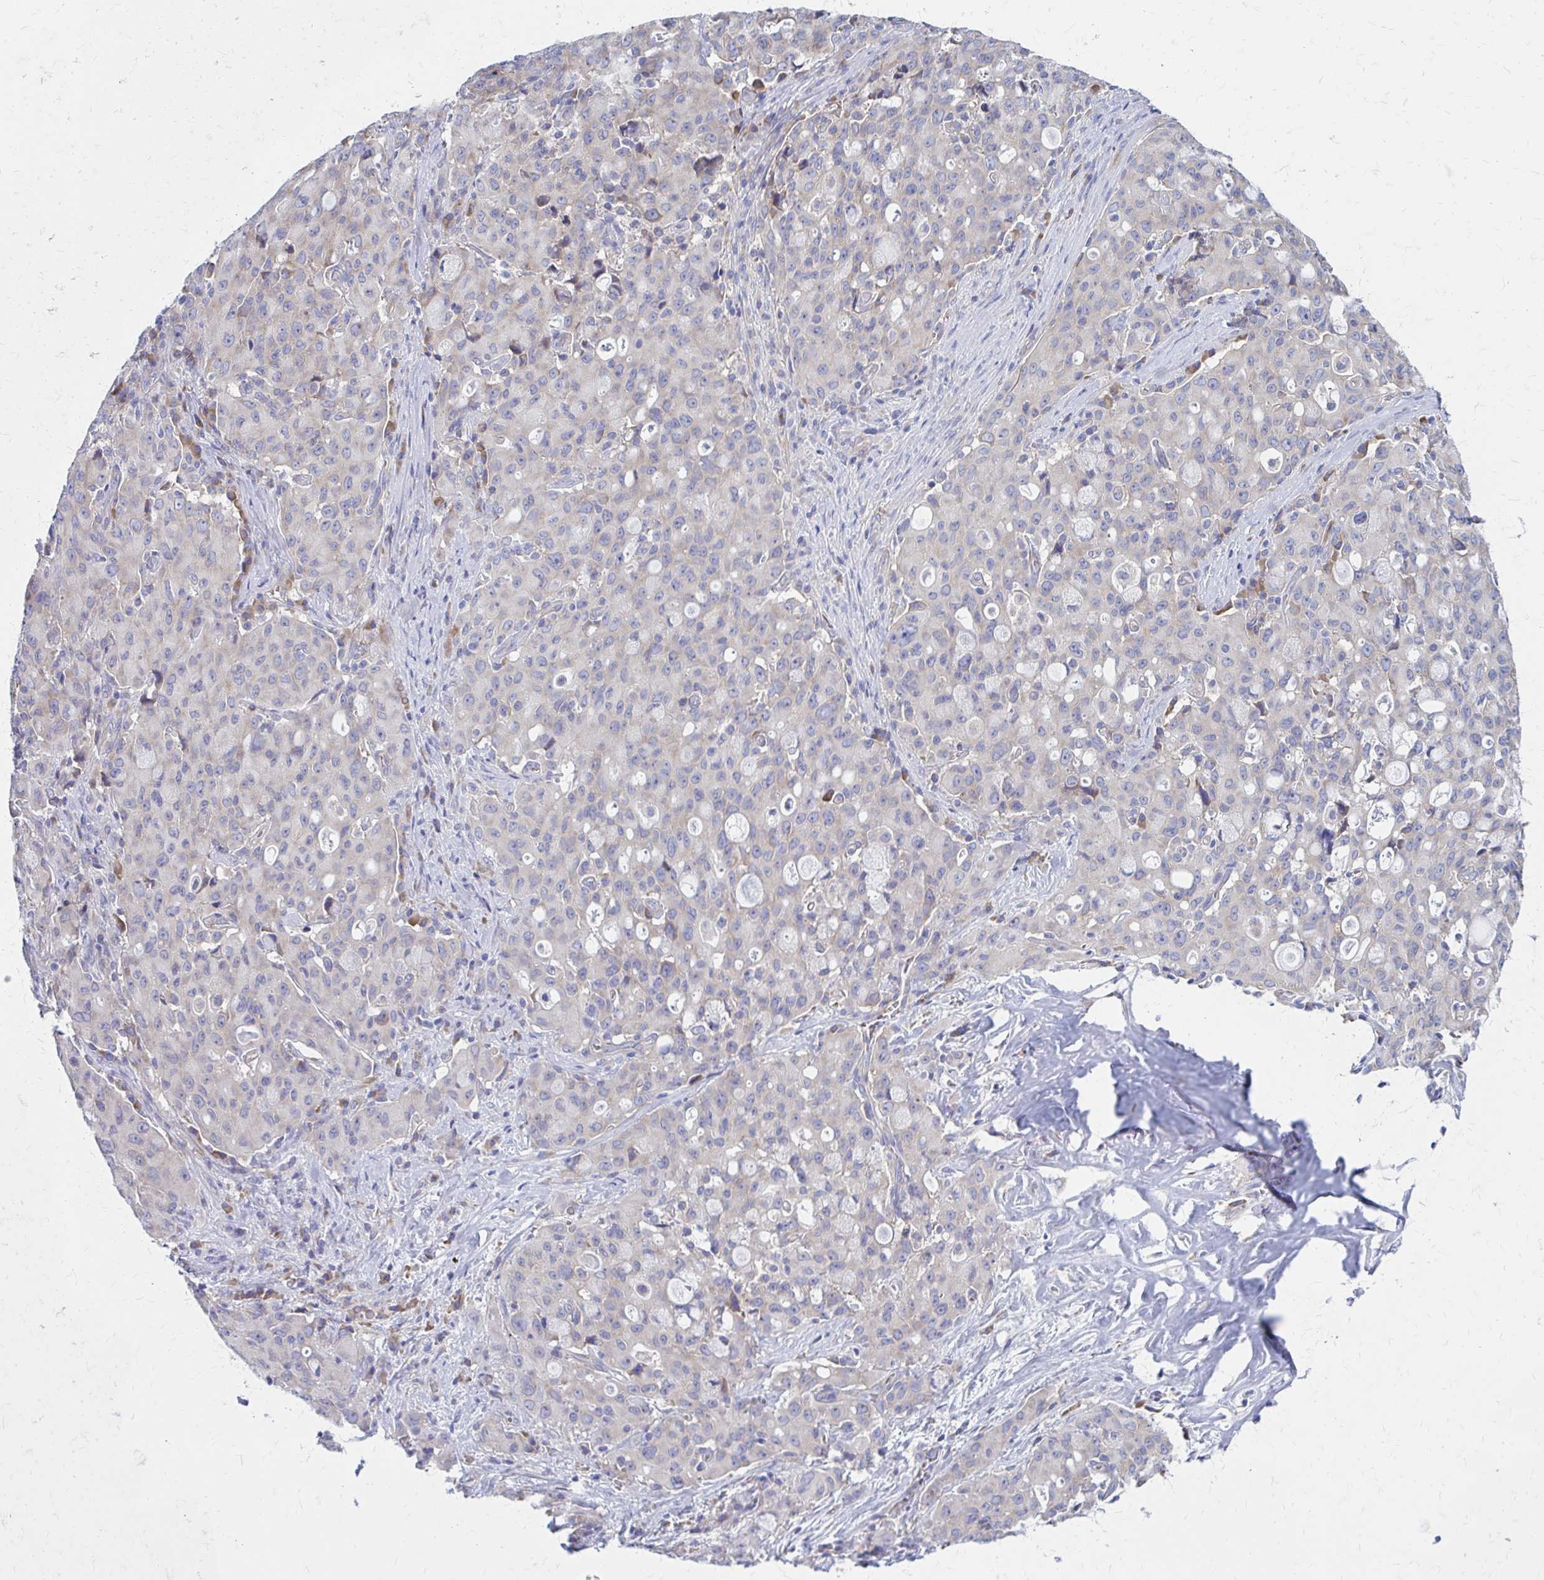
{"staining": {"intensity": "negative", "quantity": "none", "location": "none"}, "tissue": "lung cancer", "cell_type": "Tumor cells", "image_type": "cancer", "snomed": [{"axis": "morphology", "description": "Adenocarcinoma, NOS"}, {"axis": "topography", "description": "Lung"}], "caption": "A high-resolution micrograph shows immunohistochemistry staining of lung cancer, which reveals no significant expression in tumor cells.", "gene": "RPL27A", "patient": {"sex": "female", "age": 44}}